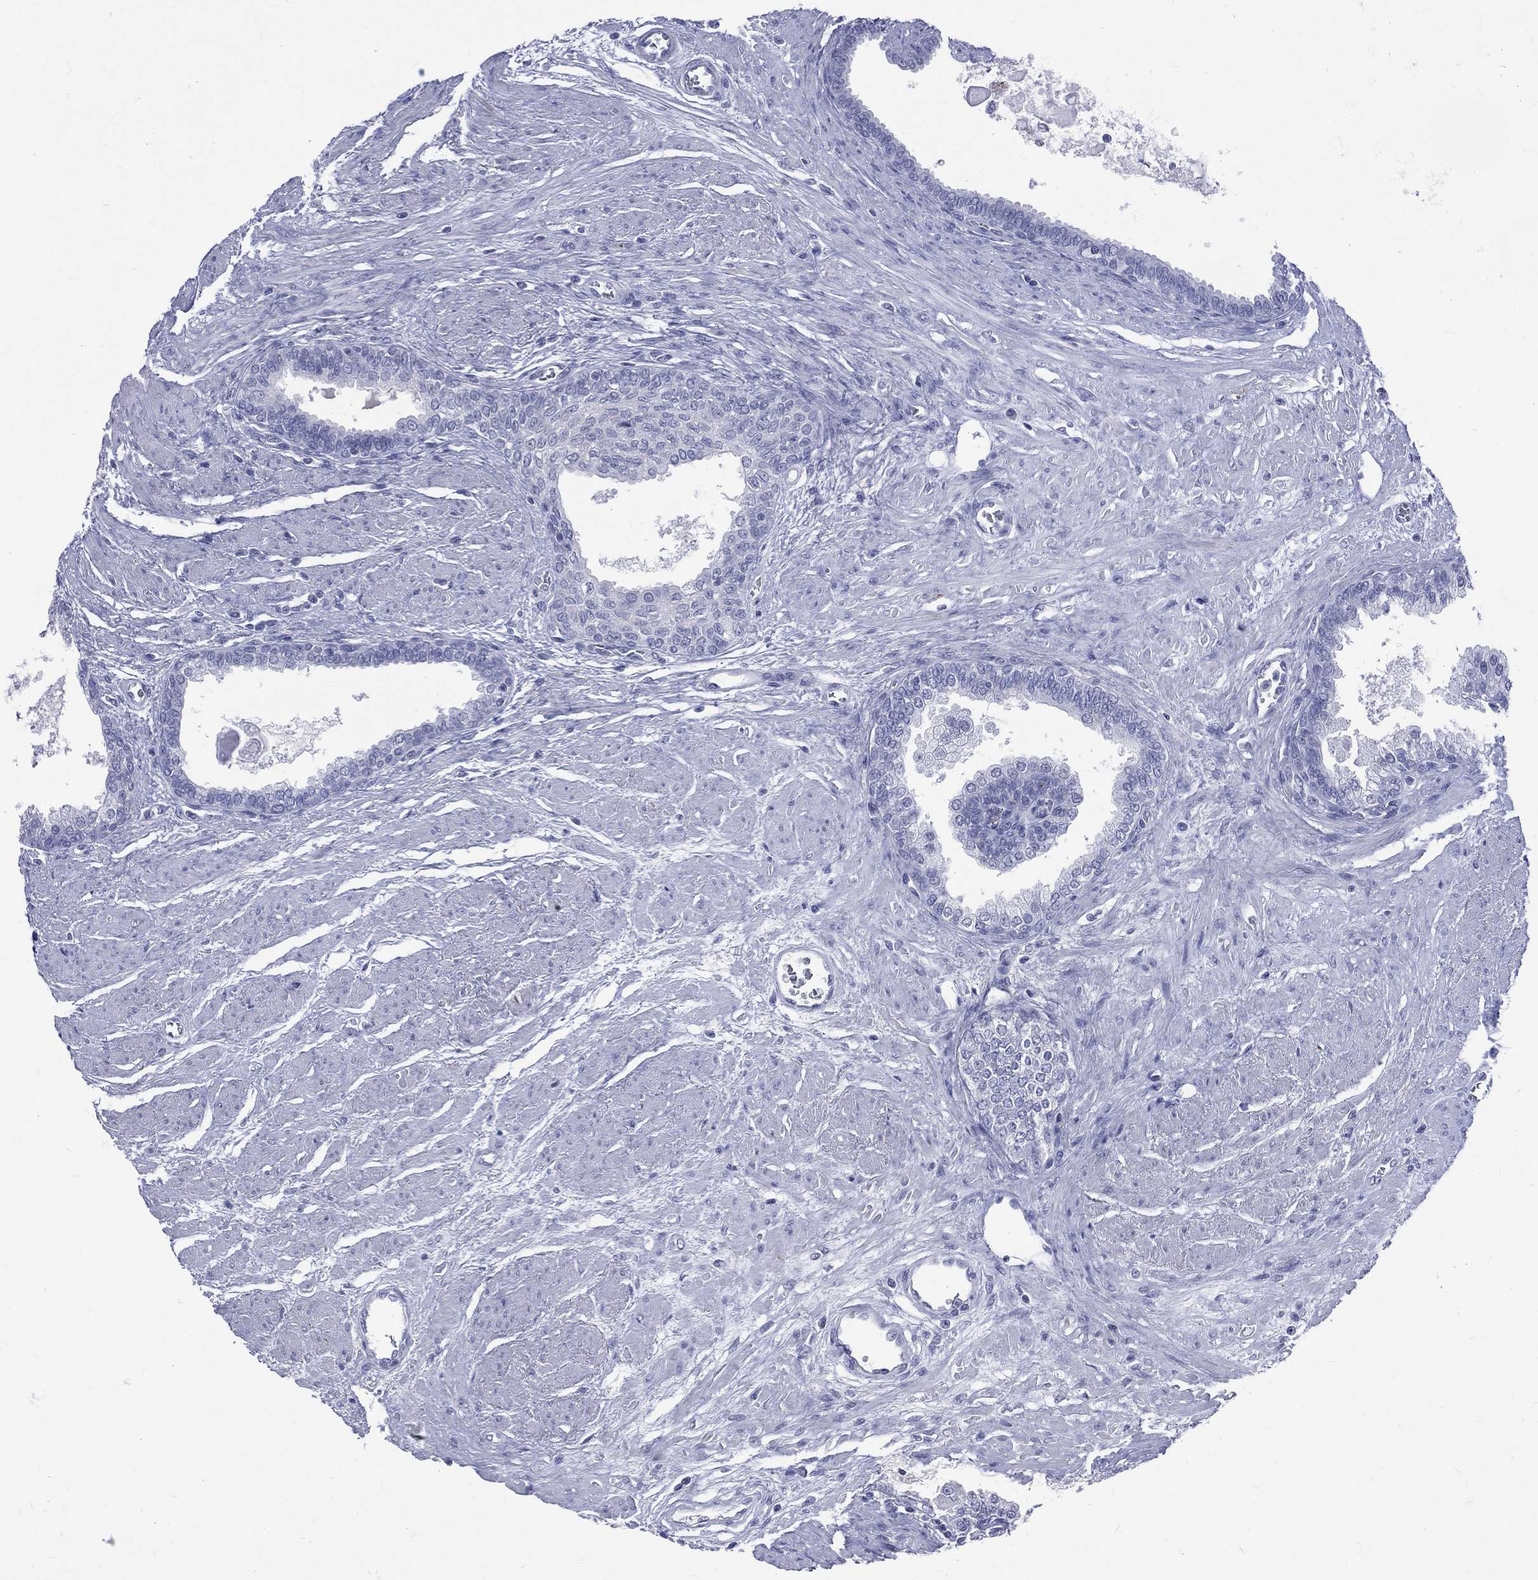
{"staining": {"intensity": "negative", "quantity": "none", "location": "none"}, "tissue": "prostate cancer", "cell_type": "Tumor cells", "image_type": "cancer", "snomed": [{"axis": "morphology", "description": "Adenocarcinoma, NOS"}, {"axis": "topography", "description": "Prostate and seminal vesicle, NOS"}, {"axis": "topography", "description": "Prostate"}], "caption": "Immunohistochemistry (IHC) photomicrograph of neoplastic tissue: human prostate cancer stained with DAB reveals no significant protein expression in tumor cells.", "gene": "MLLT10", "patient": {"sex": "male", "age": 62}}